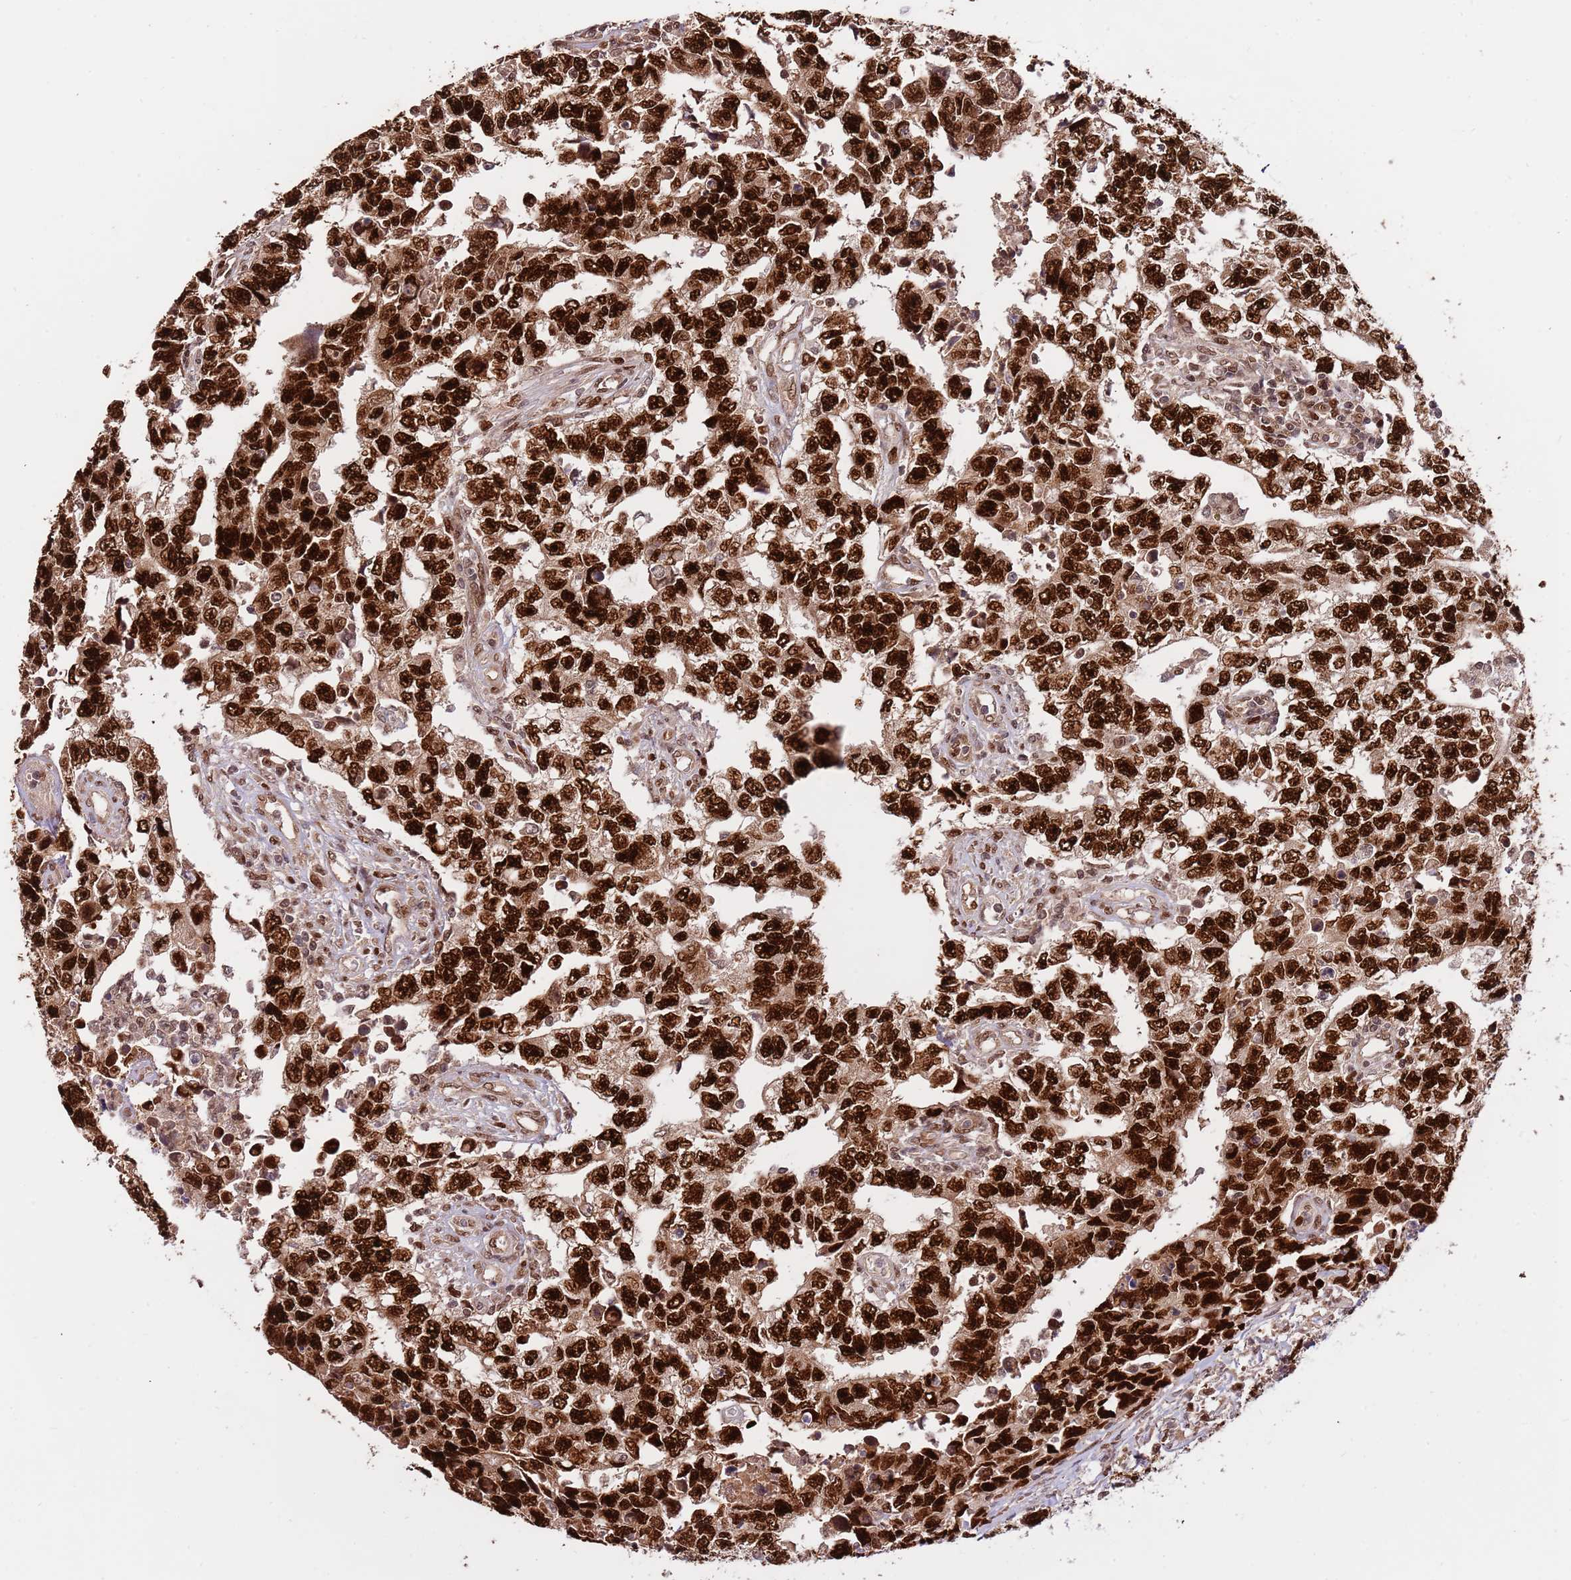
{"staining": {"intensity": "strong", "quantity": ">75%", "location": "nuclear"}, "tissue": "testis cancer", "cell_type": "Tumor cells", "image_type": "cancer", "snomed": [{"axis": "morphology", "description": "Carcinoma, Embryonal, NOS"}, {"axis": "topography", "description": "Testis"}], "caption": "Protein expression analysis of testis cancer (embryonal carcinoma) reveals strong nuclear expression in about >75% of tumor cells.", "gene": "RIF1", "patient": {"sex": "male", "age": 25}}